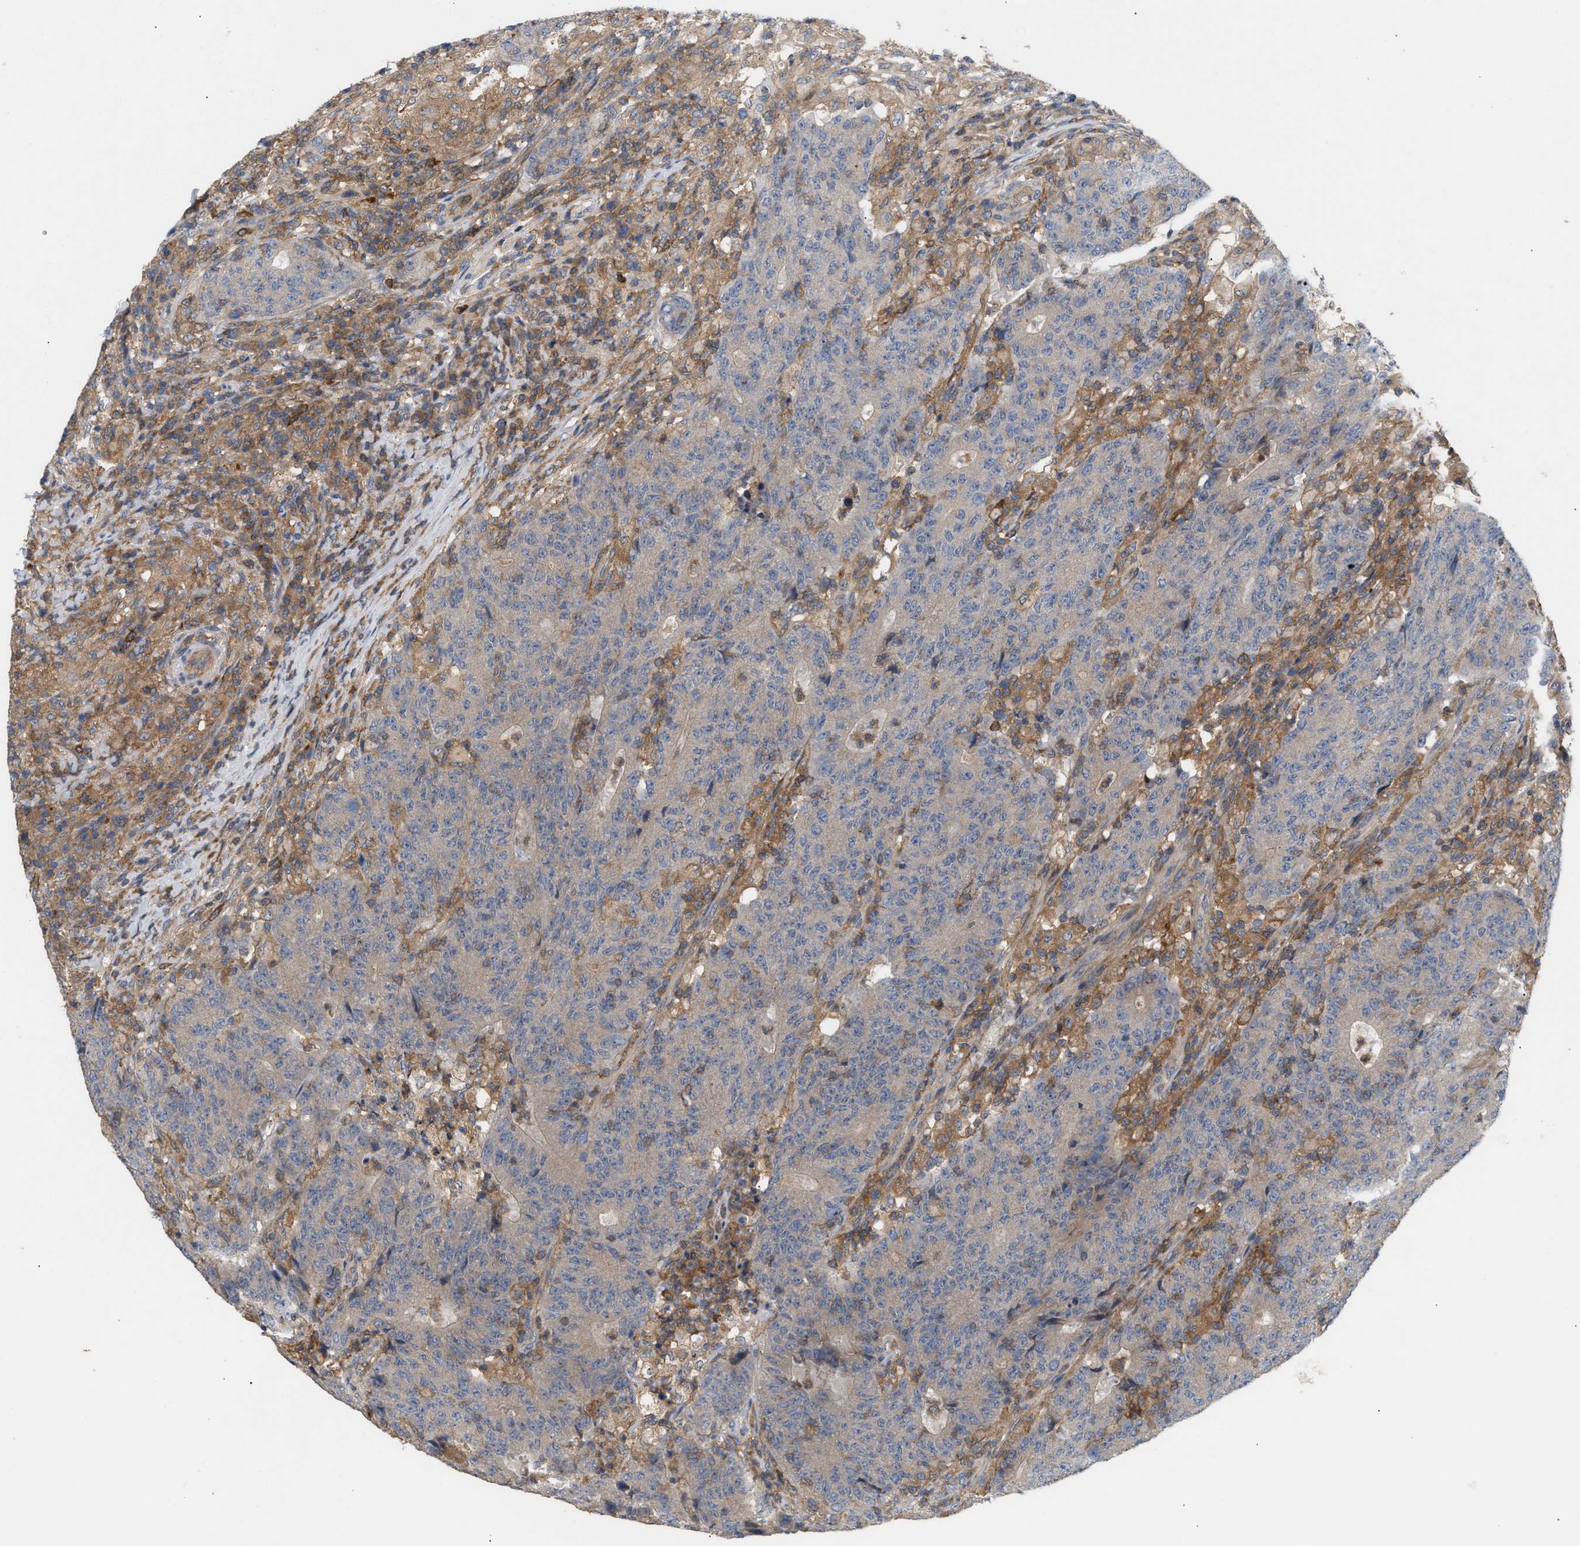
{"staining": {"intensity": "weak", "quantity": ">75%", "location": "cytoplasmic/membranous"}, "tissue": "colorectal cancer", "cell_type": "Tumor cells", "image_type": "cancer", "snomed": [{"axis": "morphology", "description": "Normal tissue, NOS"}, {"axis": "morphology", "description": "Adenocarcinoma, NOS"}, {"axis": "topography", "description": "Colon"}], "caption": "IHC photomicrograph of neoplastic tissue: human colorectal cancer stained using IHC shows low levels of weak protein expression localized specifically in the cytoplasmic/membranous of tumor cells, appearing as a cytoplasmic/membranous brown color.", "gene": "DBNL", "patient": {"sex": "female", "age": 75}}